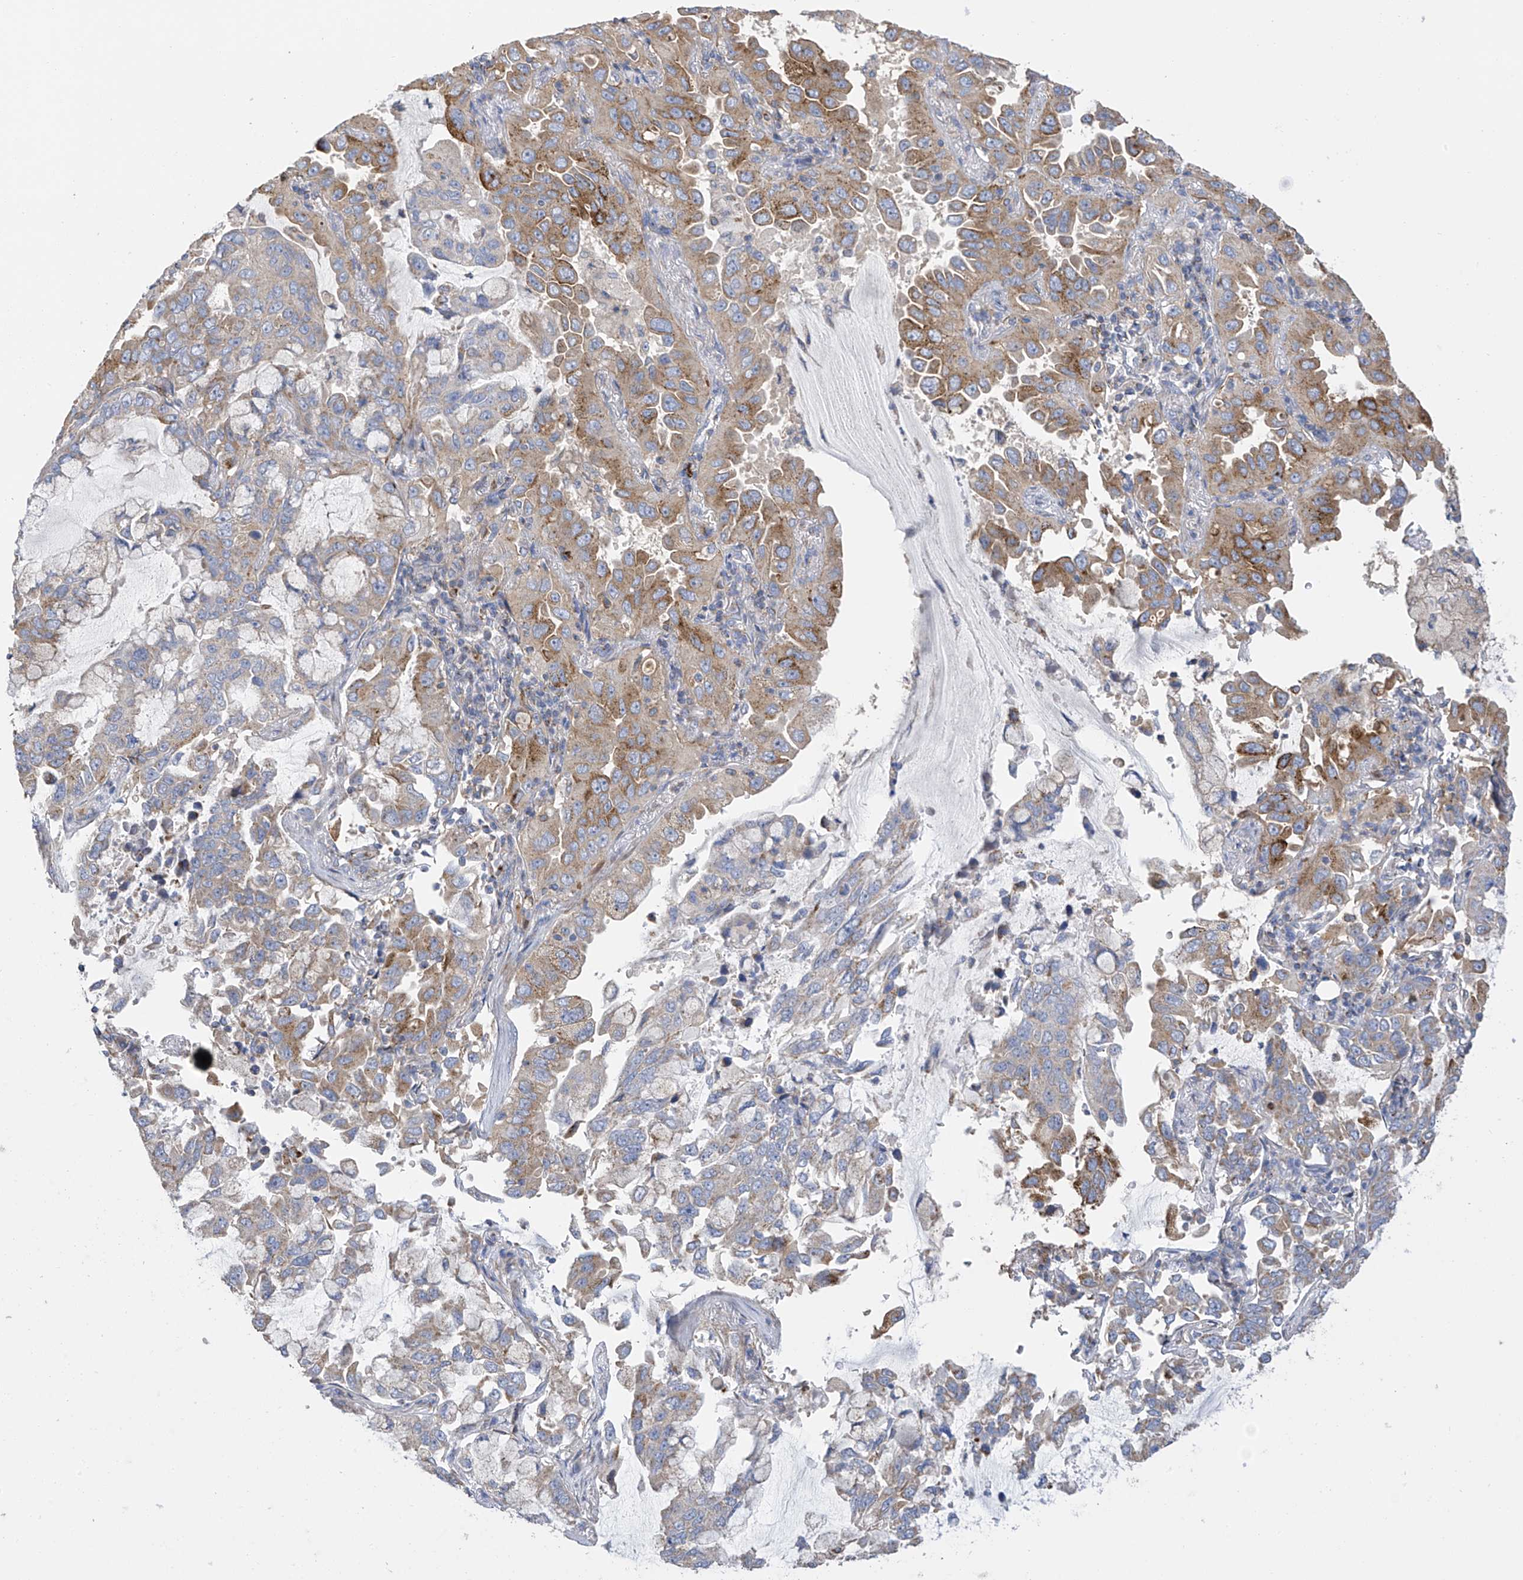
{"staining": {"intensity": "moderate", "quantity": "25%-75%", "location": "cytoplasmic/membranous"}, "tissue": "lung cancer", "cell_type": "Tumor cells", "image_type": "cancer", "snomed": [{"axis": "morphology", "description": "Adenocarcinoma, NOS"}, {"axis": "topography", "description": "Lung"}], "caption": "IHC photomicrograph of neoplastic tissue: adenocarcinoma (lung) stained using immunohistochemistry (IHC) displays medium levels of moderate protein expression localized specifically in the cytoplasmic/membranous of tumor cells, appearing as a cytoplasmic/membranous brown color.", "gene": "ITM2B", "patient": {"sex": "male", "age": 64}}